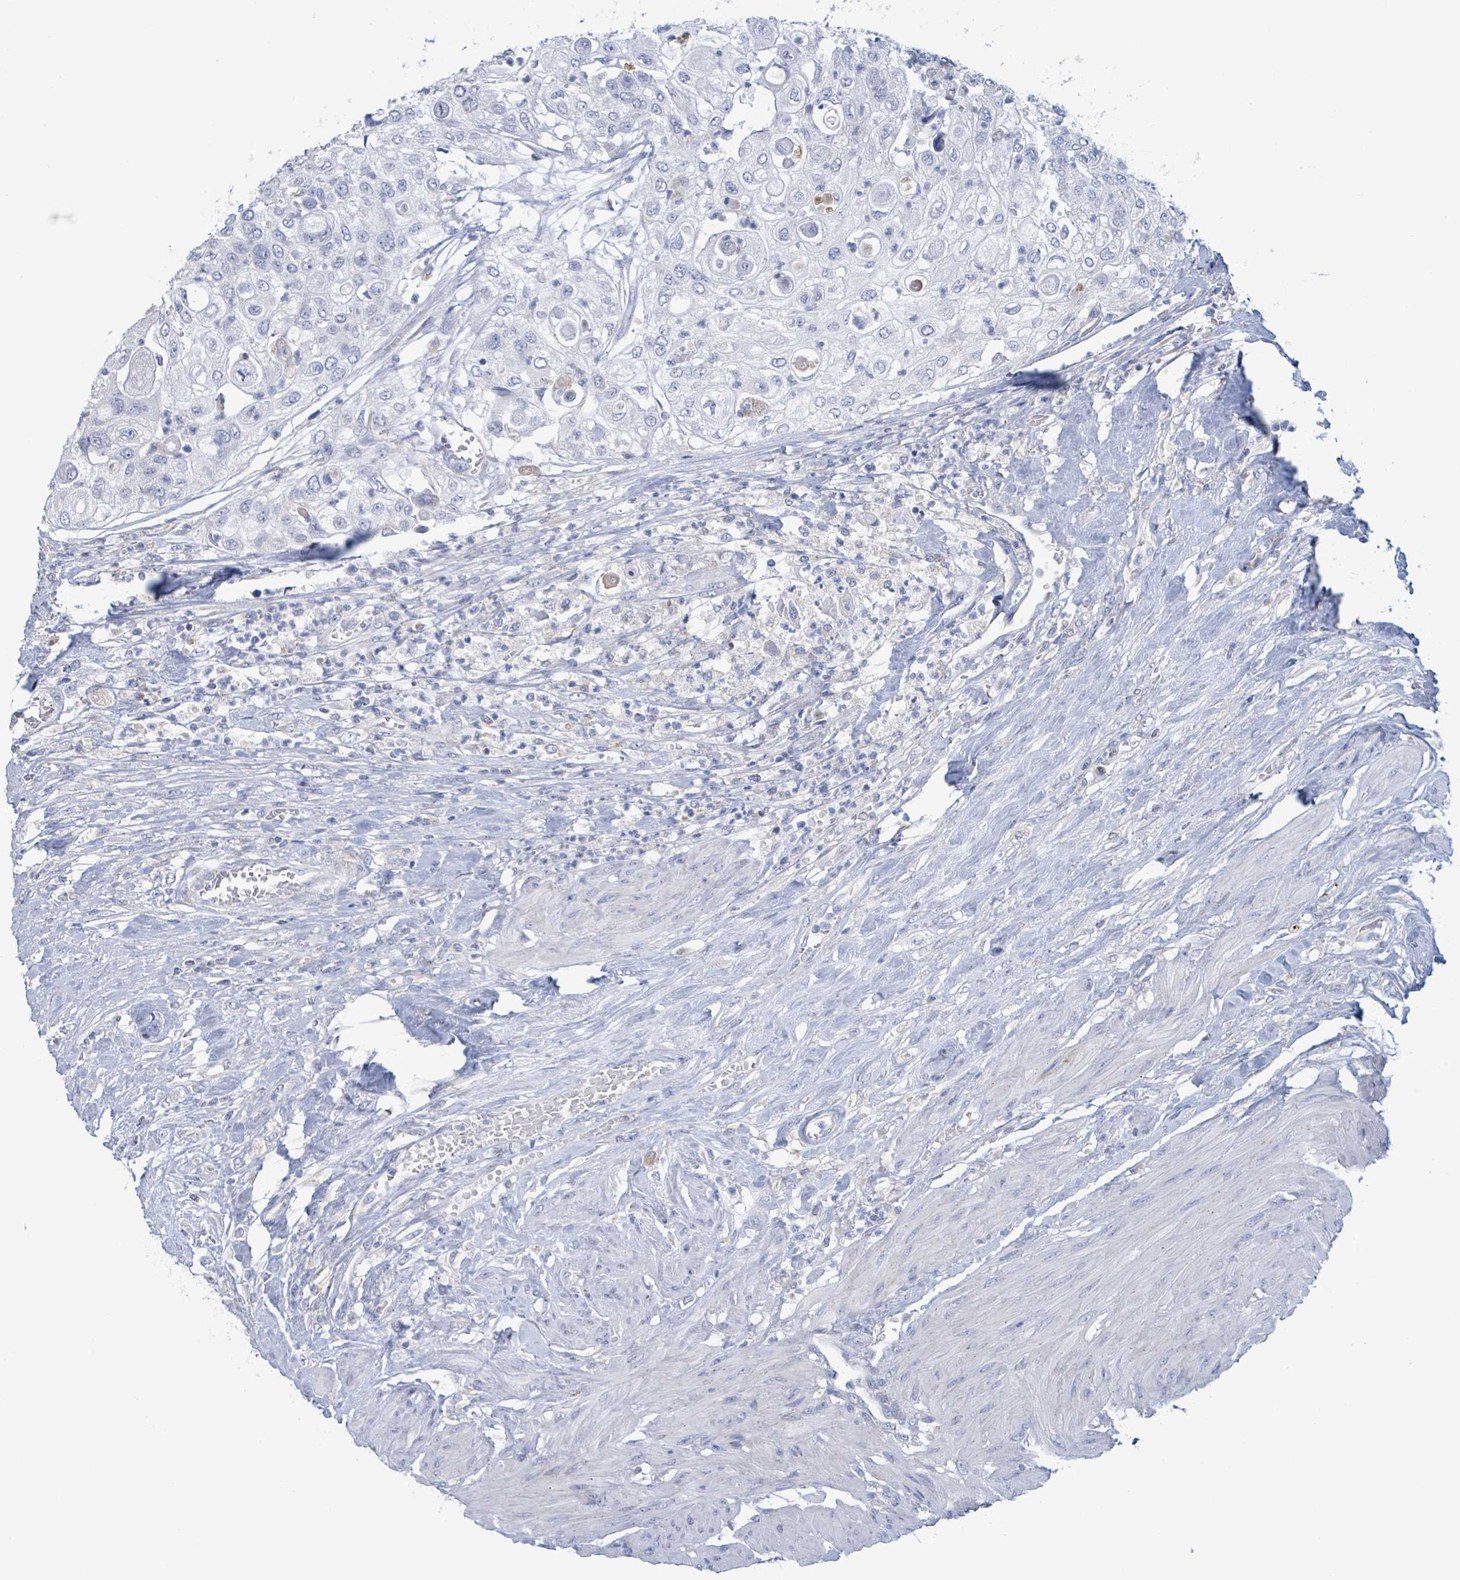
{"staining": {"intensity": "negative", "quantity": "none", "location": "none"}, "tissue": "urothelial cancer", "cell_type": "Tumor cells", "image_type": "cancer", "snomed": [{"axis": "morphology", "description": "Urothelial carcinoma, High grade"}, {"axis": "topography", "description": "Urinary bladder"}], "caption": "A high-resolution histopathology image shows IHC staining of urothelial cancer, which exhibits no significant expression in tumor cells. (Immunohistochemistry (ihc), brightfield microscopy, high magnification).", "gene": "AKR1C4", "patient": {"sex": "female", "age": 79}}